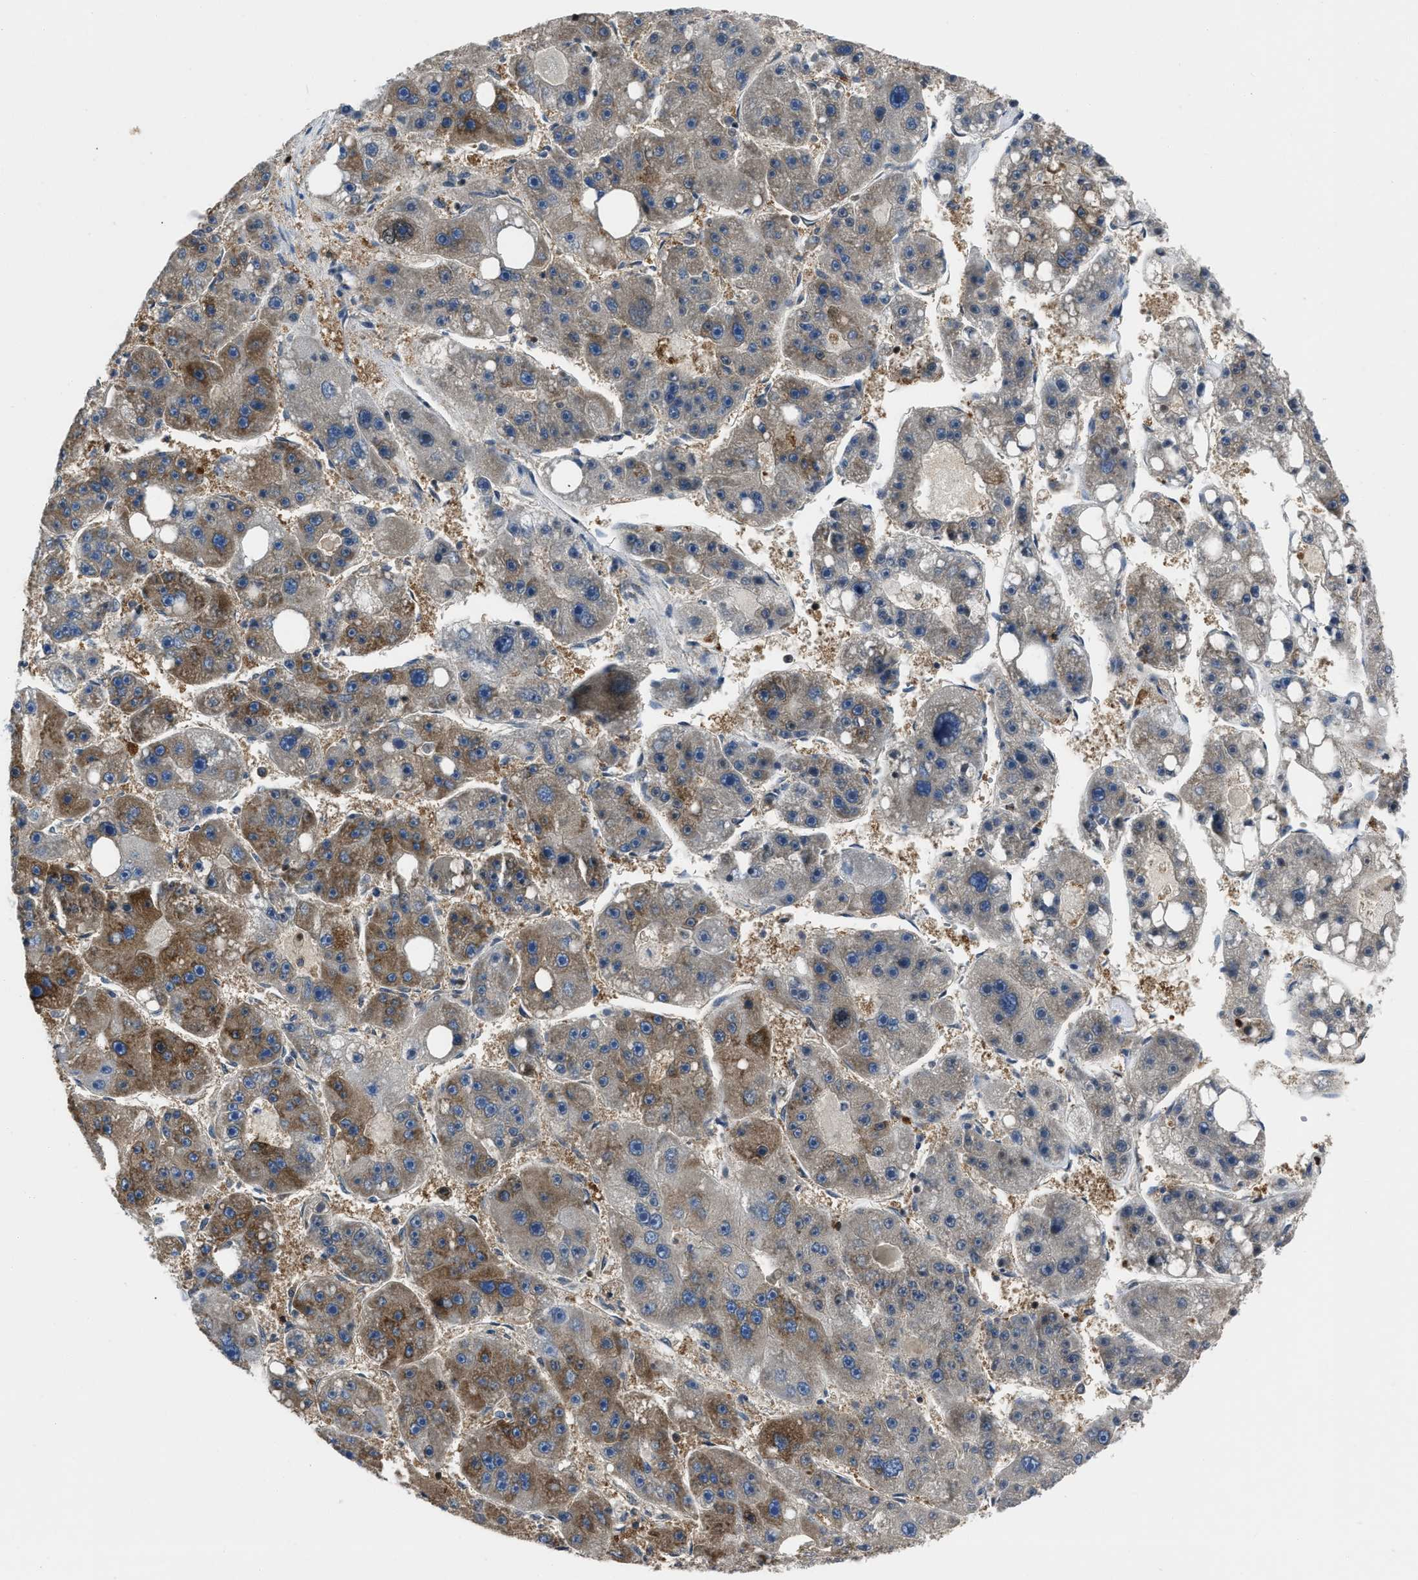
{"staining": {"intensity": "moderate", "quantity": "25%-75%", "location": "cytoplasmic/membranous"}, "tissue": "liver cancer", "cell_type": "Tumor cells", "image_type": "cancer", "snomed": [{"axis": "morphology", "description": "Carcinoma, Hepatocellular, NOS"}, {"axis": "topography", "description": "Liver"}], "caption": "Hepatocellular carcinoma (liver) was stained to show a protein in brown. There is medium levels of moderate cytoplasmic/membranous staining in about 25%-75% of tumor cells.", "gene": "YARS1", "patient": {"sex": "female", "age": 61}}